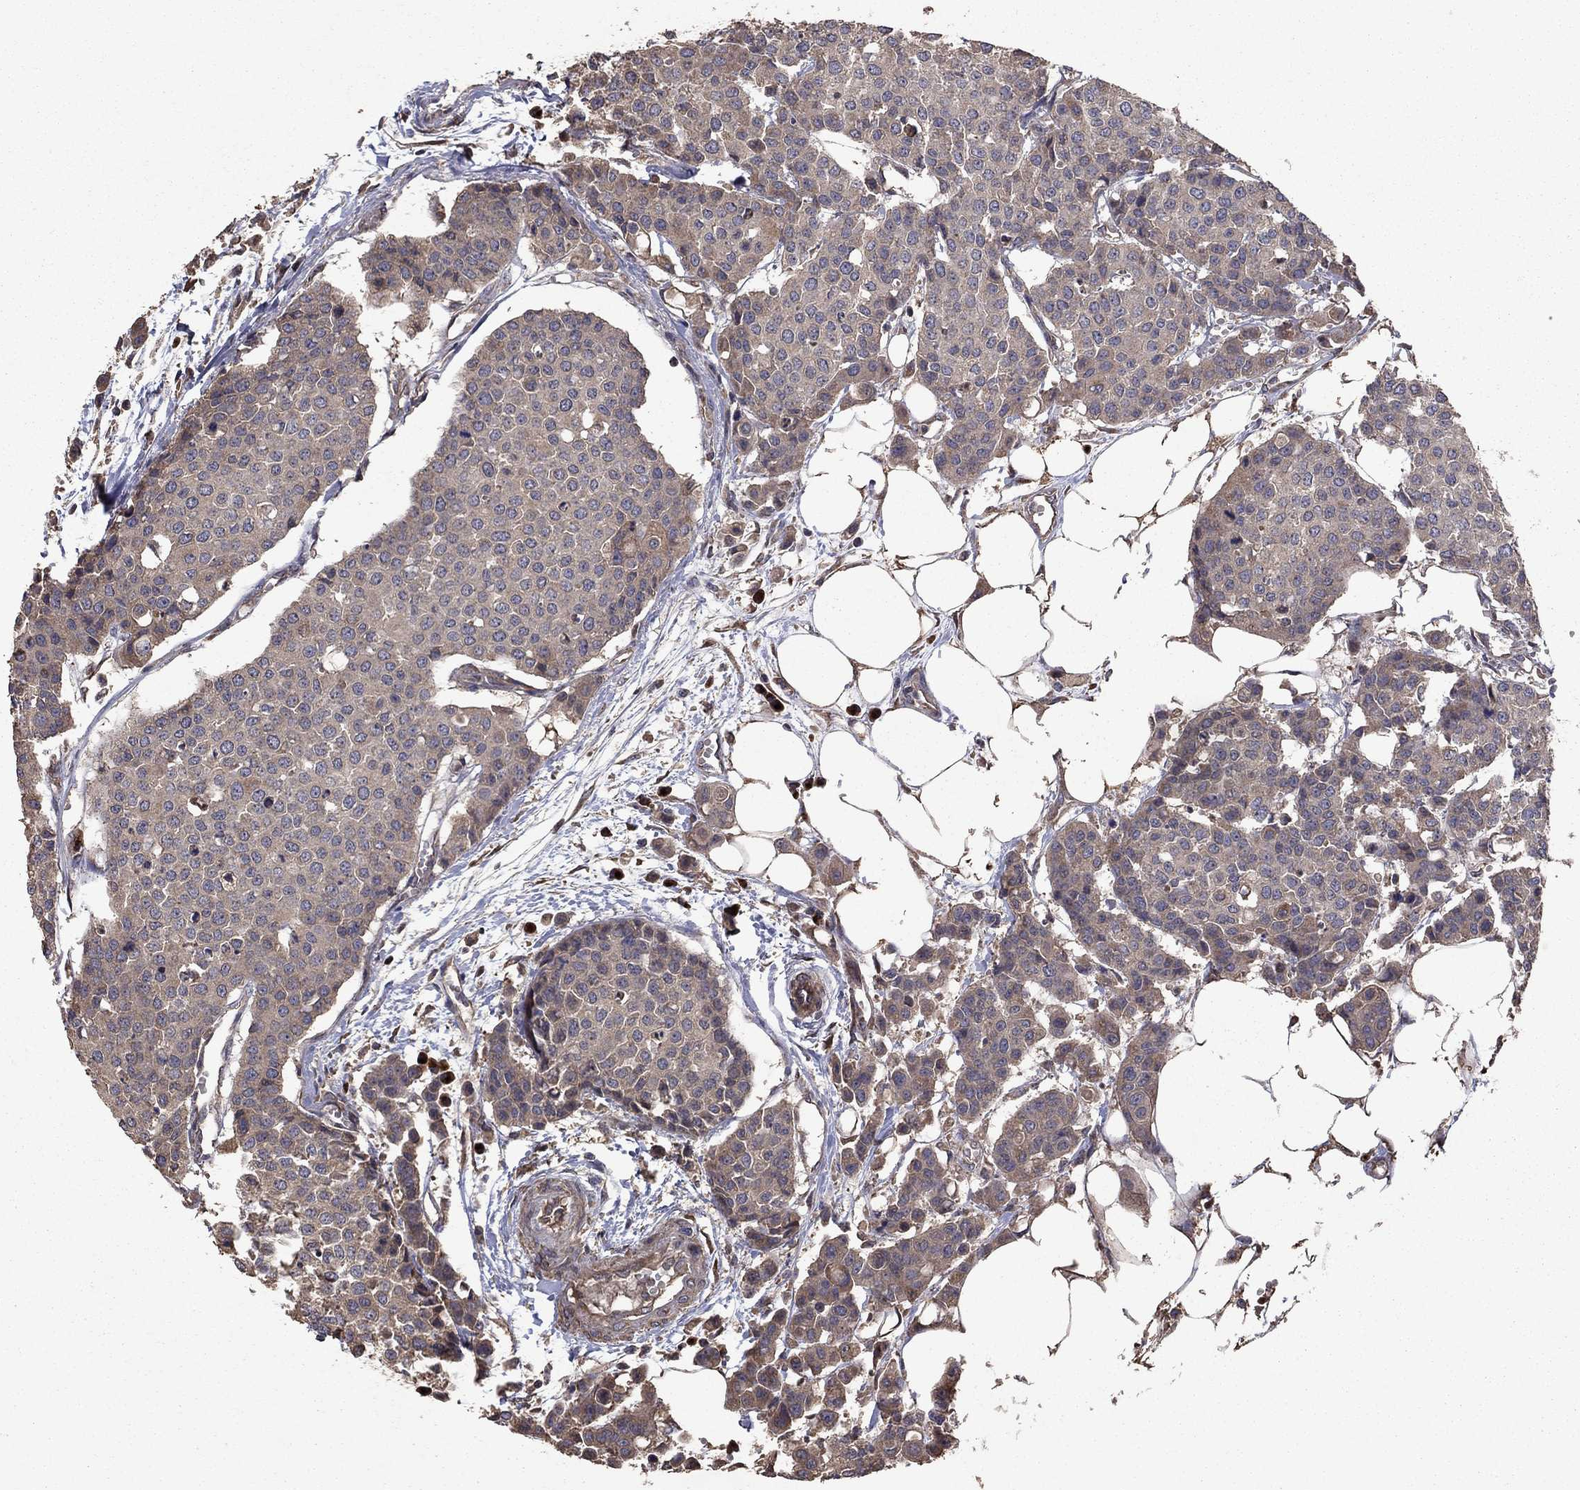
{"staining": {"intensity": "weak", "quantity": "25%-75%", "location": "cytoplasmic/membranous"}, "tissue": "carcinoid", "cell_type": "Tumor cells", "image_type": "cancer", "snomed": [{"axis": "morphology", "description": "Carcinoid, malignant, NOS"}, {"axis": "topography", "description": "Colon"}], "caption": "Tumor cells demonstrate weak cytoplasmic/membranous staining in about 25%-75% of cells in carcinoid (malignant).", "gene": "FLT4", "patient": {"sex": "male", "age": 81}}